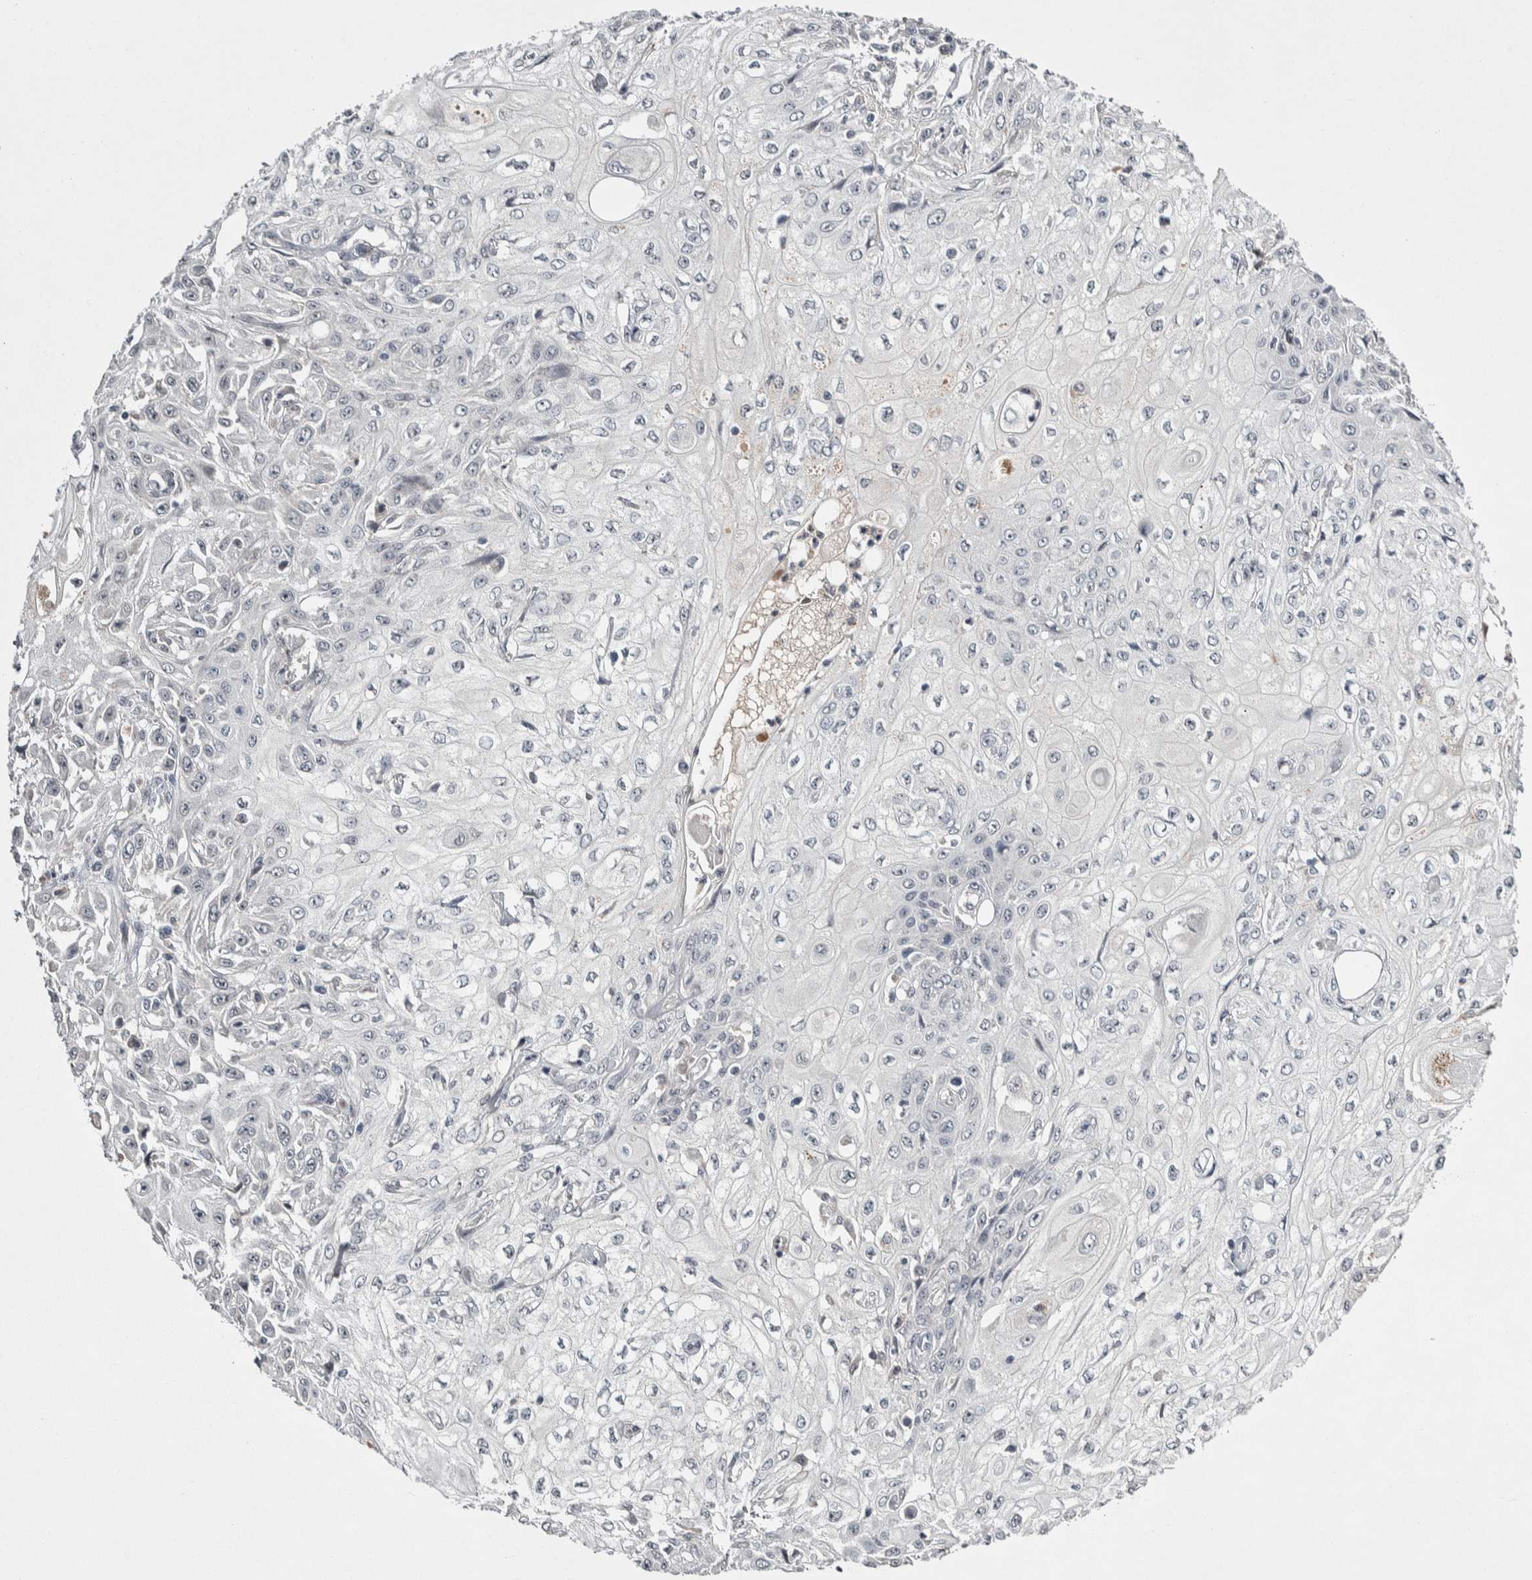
{"staining": {"intensity": "negative", "quantity": "none", "location": "none"}, "tissue": "skin cancer", "cell_type": "Tumor cells", "image_type": "cancer", "snomed": [{"axis": "morphology", "description": "Squamous cell carcinoma, NOS"}, {"axis": "morphology", "description": "Squamous cell carcinoma, metastatic, NOS"}, {"axis": "topography", "description": "Skin"}, {"axis": "topography", "description": "Lymph node"}], "caption": "A photomicrograph of human squamous cell carcinoma (skin) is negative for staining in tumor cells.", "gene": "ASPN", "patient": {"sex": "male", "age": 75}}